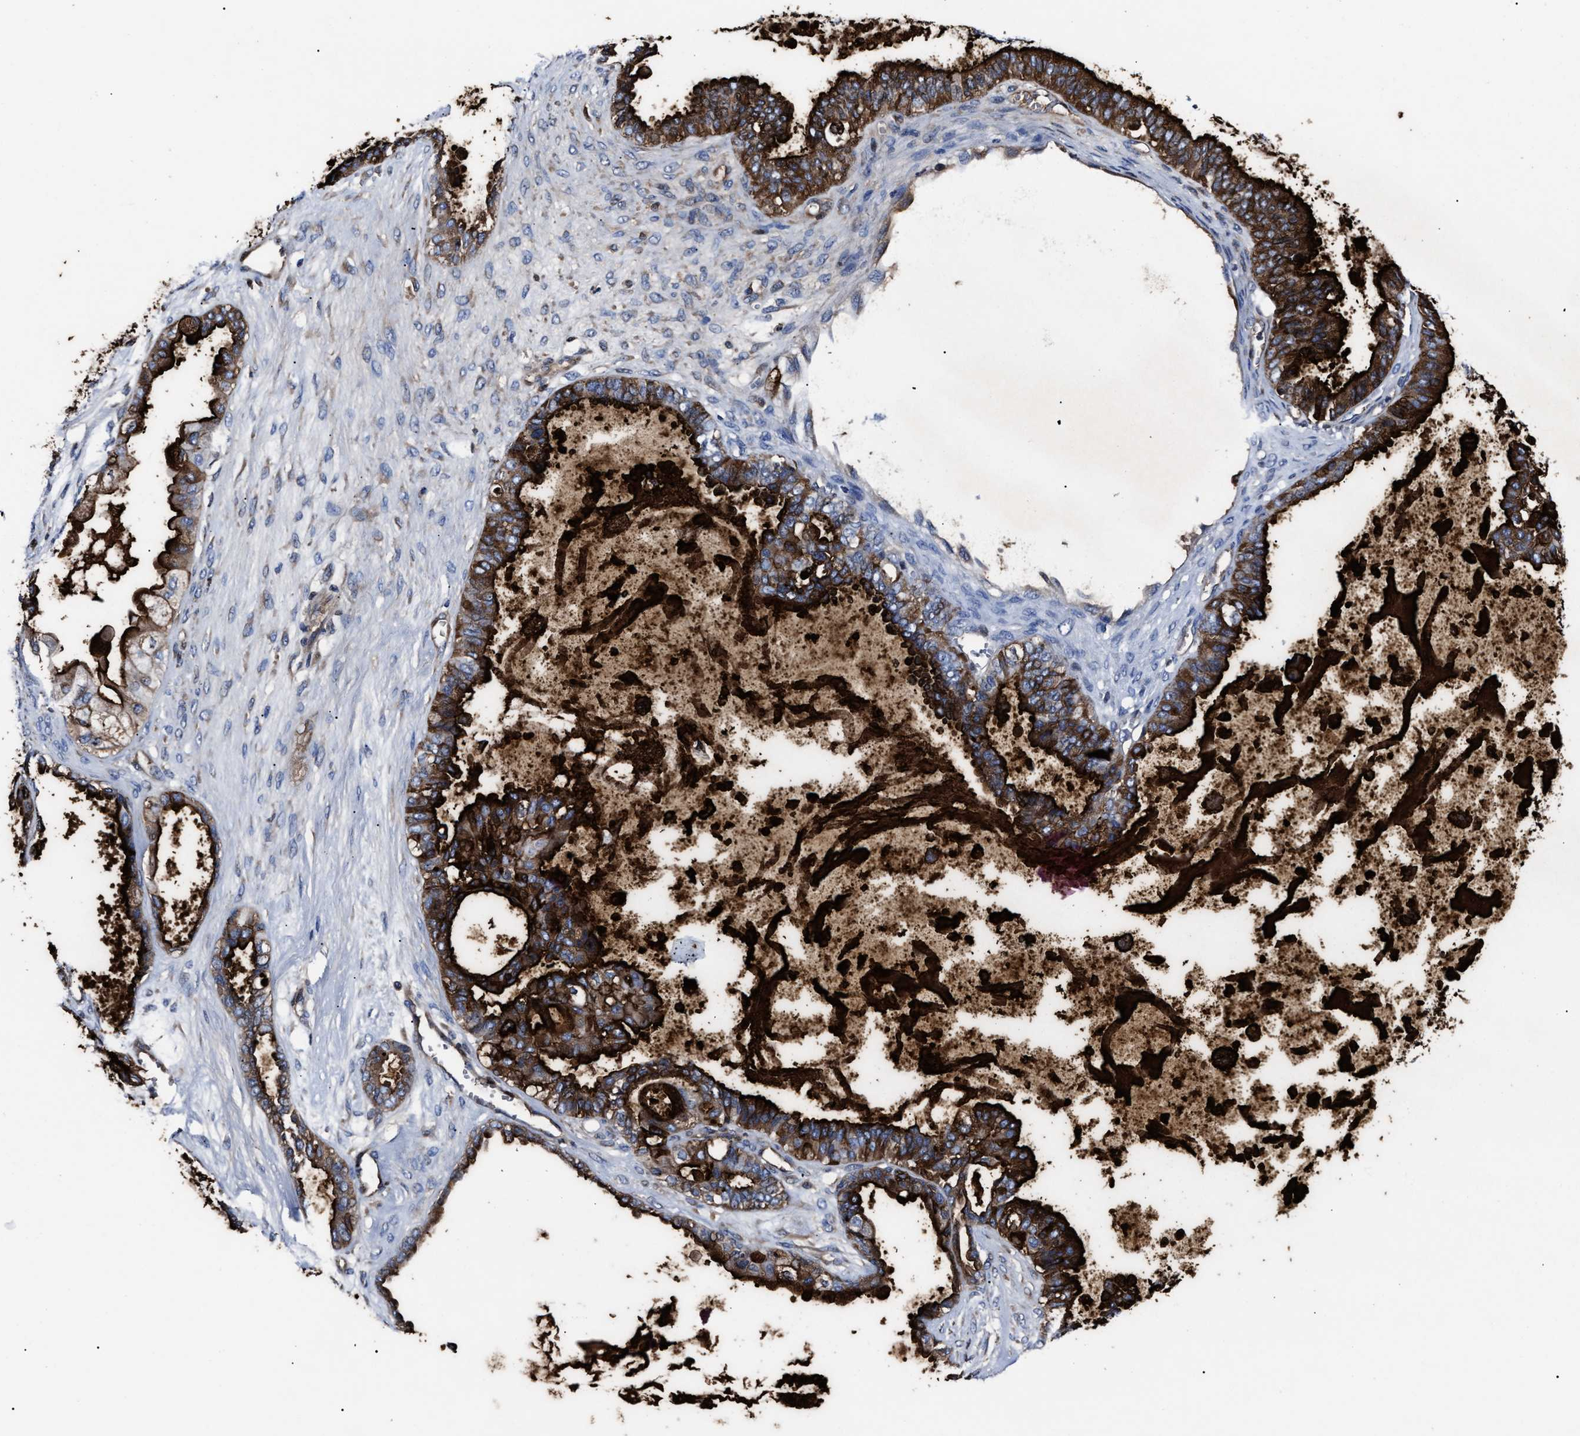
{"staining": {"intensity": "strong", "quantity": ">75%", "location": "cytoplasmic/membranous"}, "tissue": "ovarian cancer", "cell_type": "Tumor cells", "image_type": "cancer", "snomed": [{"axis": "morphology", "description": "Carcinoma, NOS"}, {"axis": "morphology", "description": "Carcinoma, endometroid"}, {"axis": "topography", "description": "Ovary"}], "caption": "Ovarian cancer stained for a protein exhibits strong cytoplasmic/membranous positivity in tumor cells. The staining was performed using DAB, with brown indicating positive protein expression. Nuclei are stained blue with hematoxylin.", "gene": "ALPG", "patient": {"sex": "female", "age": 50}}